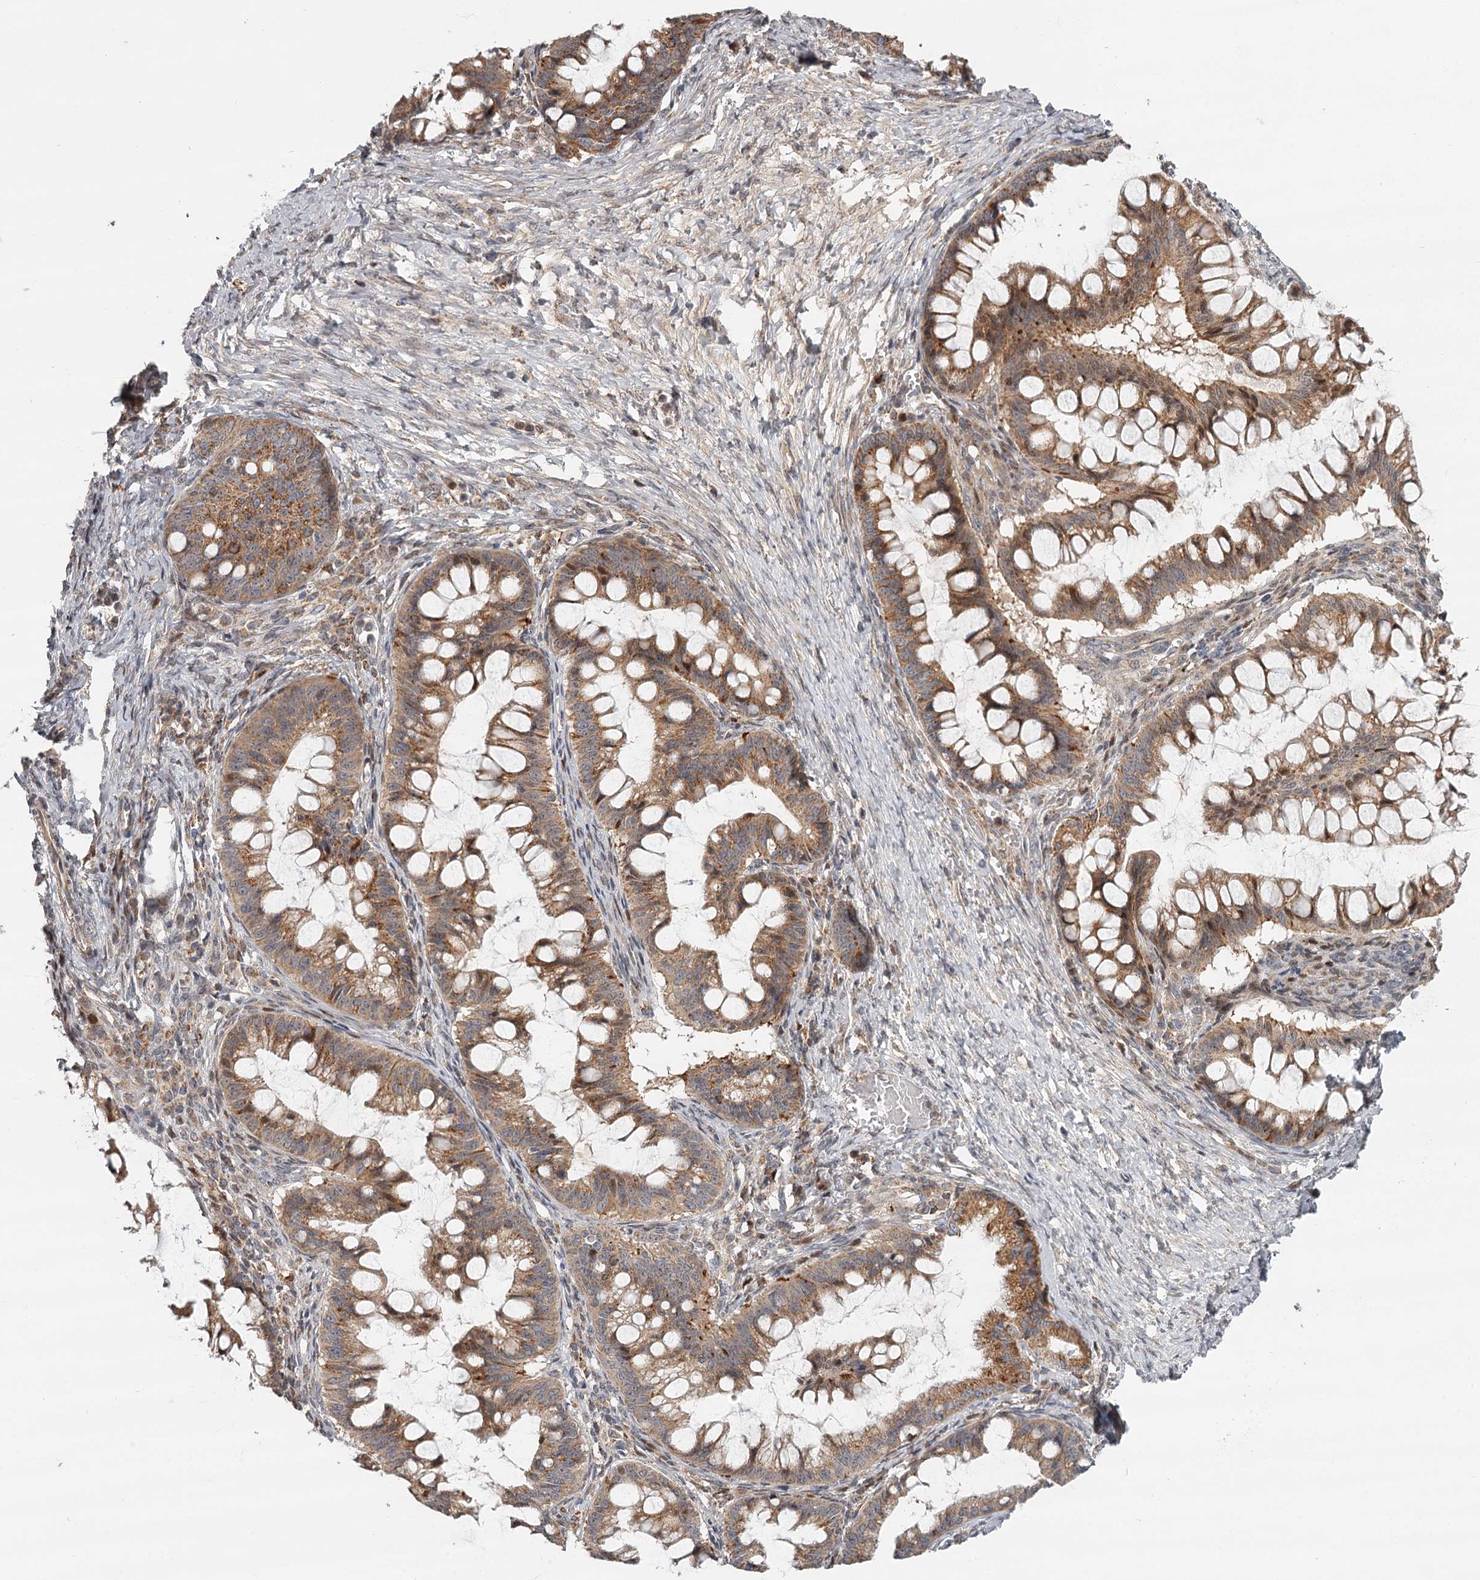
{"staining": {"intensity": "moderate", "quantity": ">75%", "location": "cytoplasmic/membranous"}, "tissue": "ovarian cancer", "cell_type": "Tumor cells", "image_type": "cancer", "snomed": [{"axis": "morphology", "description": "Cystadenocarcinoma, mucinous, NOS"}, {"axis": "topography", "description": "Ovary"}], "caption": "Immunohistochemistry (IHC) of human ovarian cancer (mucinous cystadenocarcinoma) displays medium levels of moderate cytoplasmic/membranous expression in approximately >75% of tumor cells.", "gene": "CDC123", "patient": {"sex": "female", "age": 73}}